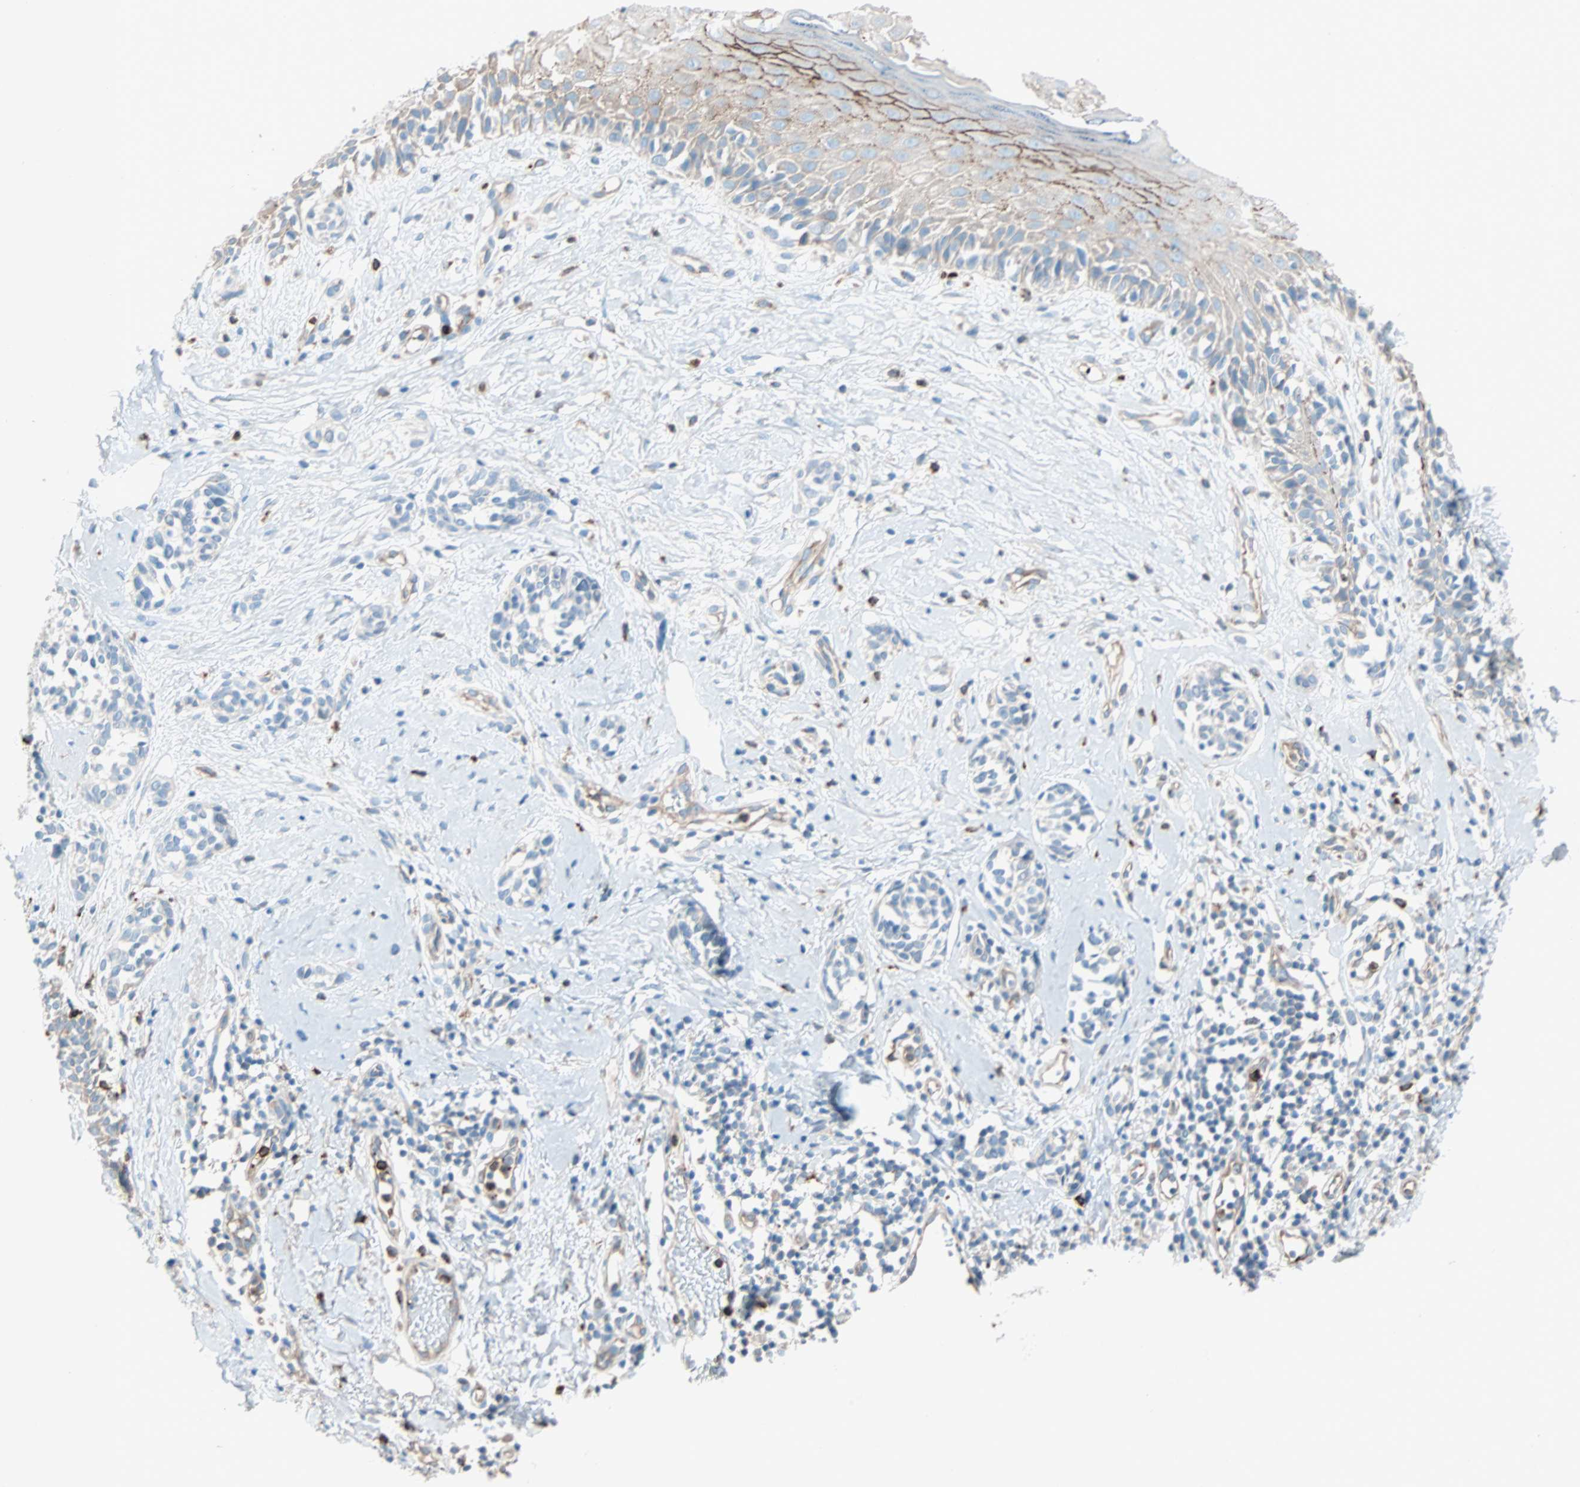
{"staining": {"intensity": "weak", "quantity": "25%-75%", "location": "cytoplasmic/membranous"}, "tissue": "melanoma", "cell_type": "Tumor cells", "image_type": "cancer", "snomed": [{"axis": "morphology", "description": "Malignant melanoma, NOS"}, {"axis": "topography", "description": "Skin"}], "caption": "Immunohistochemistry (IHC) (DAB) staining of human malignant melanoma displays weak cytoplasmic/membranous protein staining in about 25%-75% of tumor cells.", "gene": "LY6G6F", "patient": {"sex": "male", "age": 64}}